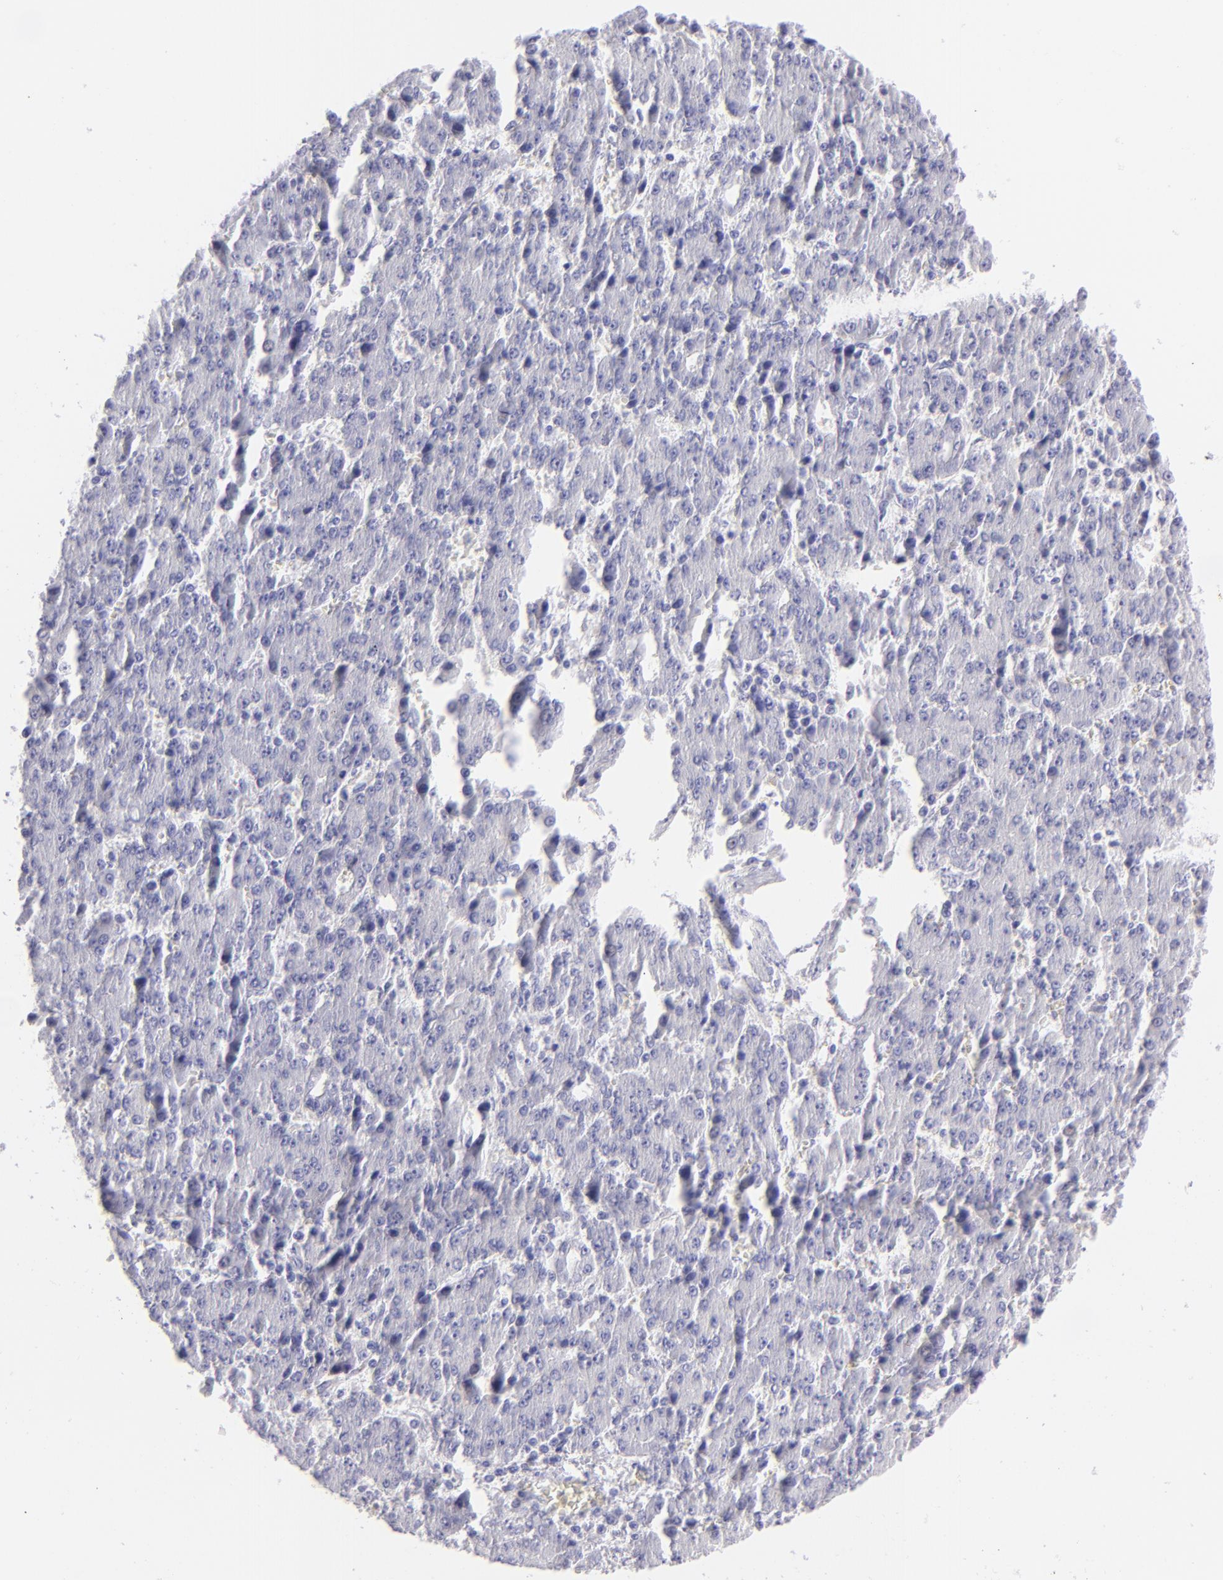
{"staining": {"intensity": "negative", "quantity": "none", "location": "none"}, "tissue": "liver cancer", "cell_type": "Tumor cells", "image_type": "cancer", "snomed": [{"axis": "morphology", "description": "Carcinoma, Hepatocellular, NOS"}, {"axis": "topography", "description": "Liver"}], "caption": "IHC photomicrograph of liver hepatocellular carcinoma stained for a protein (brown), which reveals no staining in tumor cells.", "gene": "SLC1A3", "patient": {"sex": "male", "age": 69}}